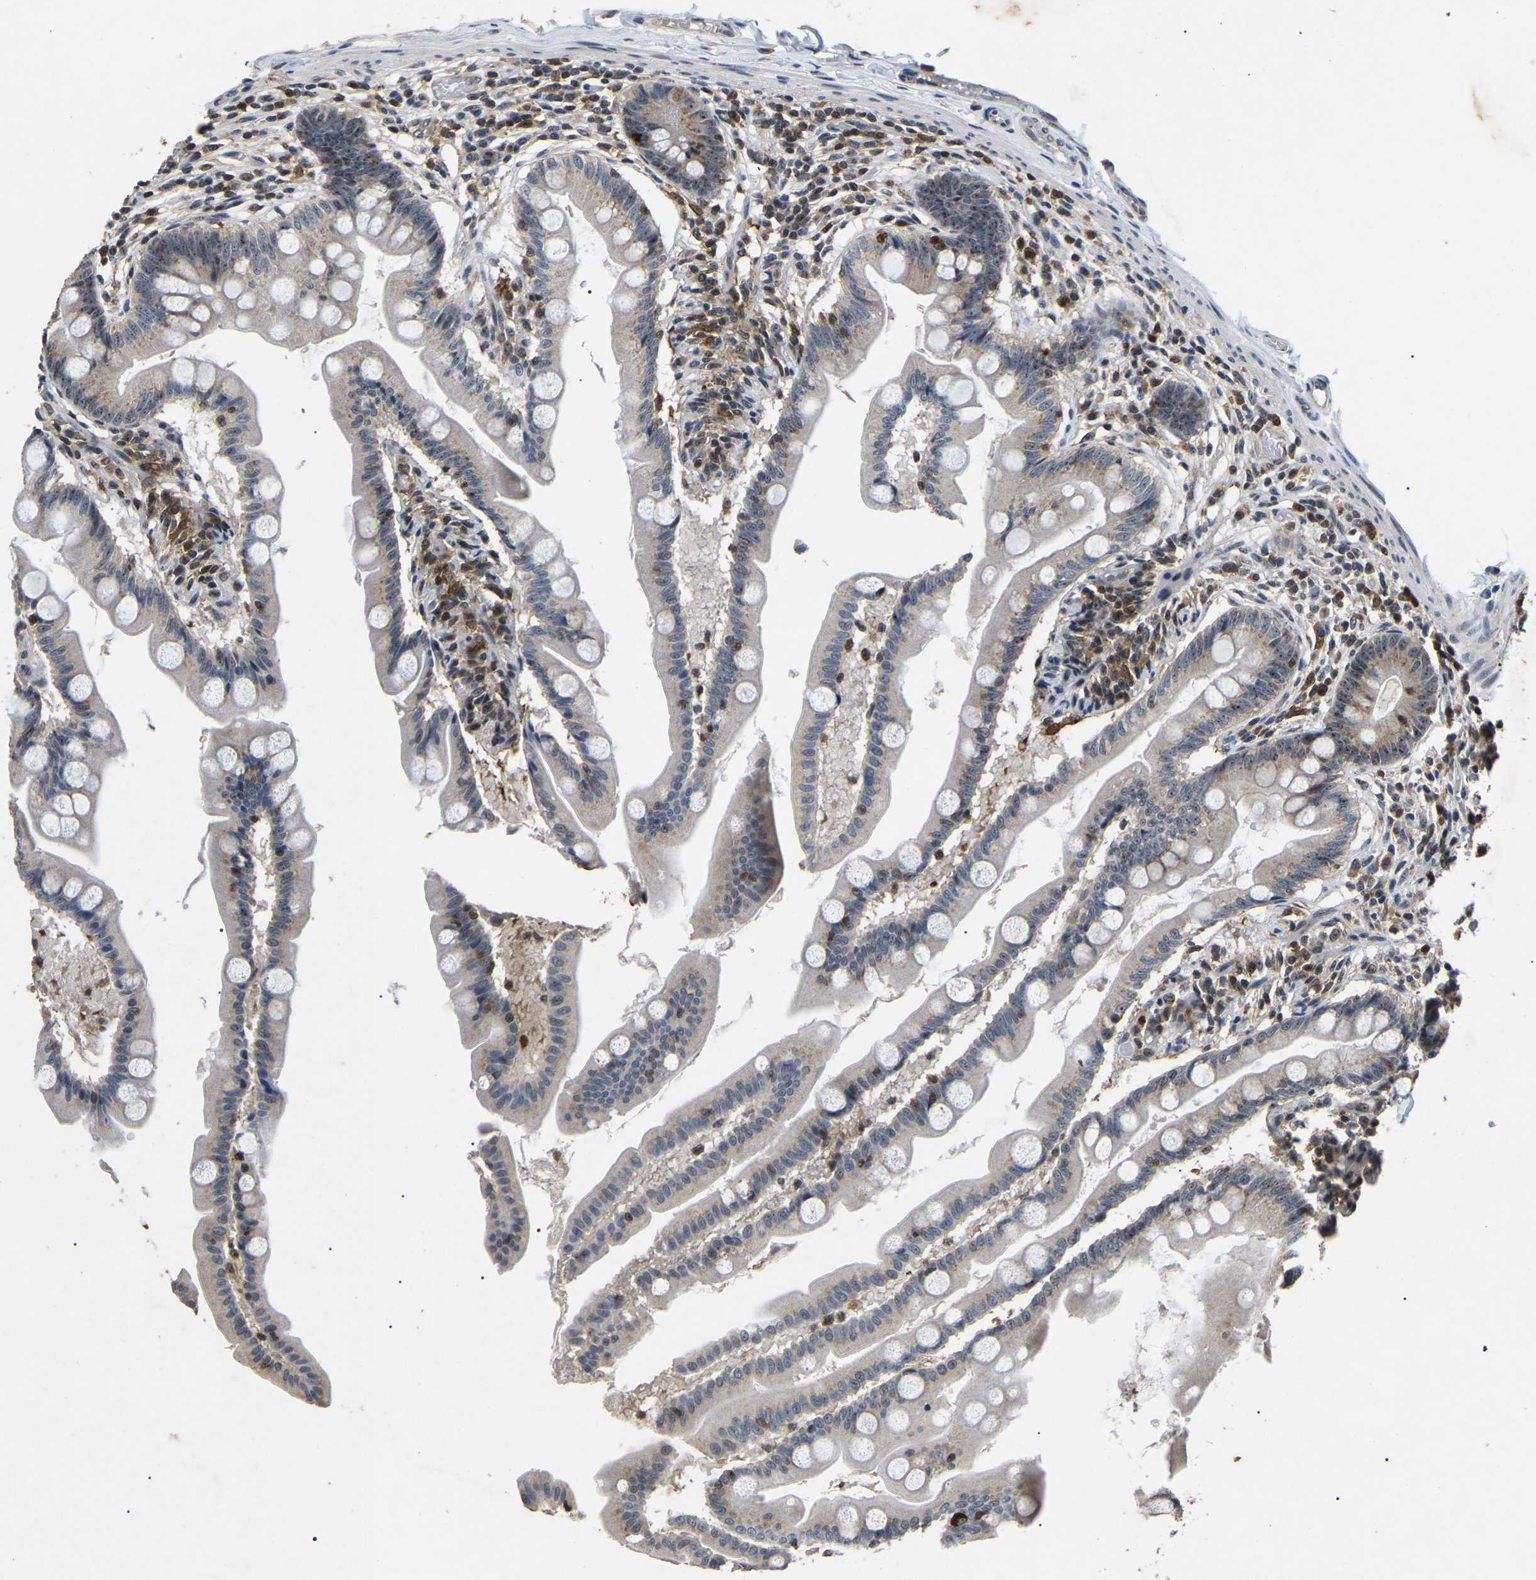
{"staining": {"intensity": "moderate", "quantity": "<25%", "location": "nuclear"}, "tissue": "small intestine", "cell_type": "Glandular cells", "image_type": "normal", "snomed": [{"axis": "morphology", "description": "Normal tissue, NOS"}, {"axis": "topography", "description": "Small intestine"}], "caption": "This is a histology image of IHC staining of unremarkable small intestine, which shows moderate staining in the nuclear of glandular cells.", "gene": "RBM28", "patient": {"sex": "female", "age": 56}}